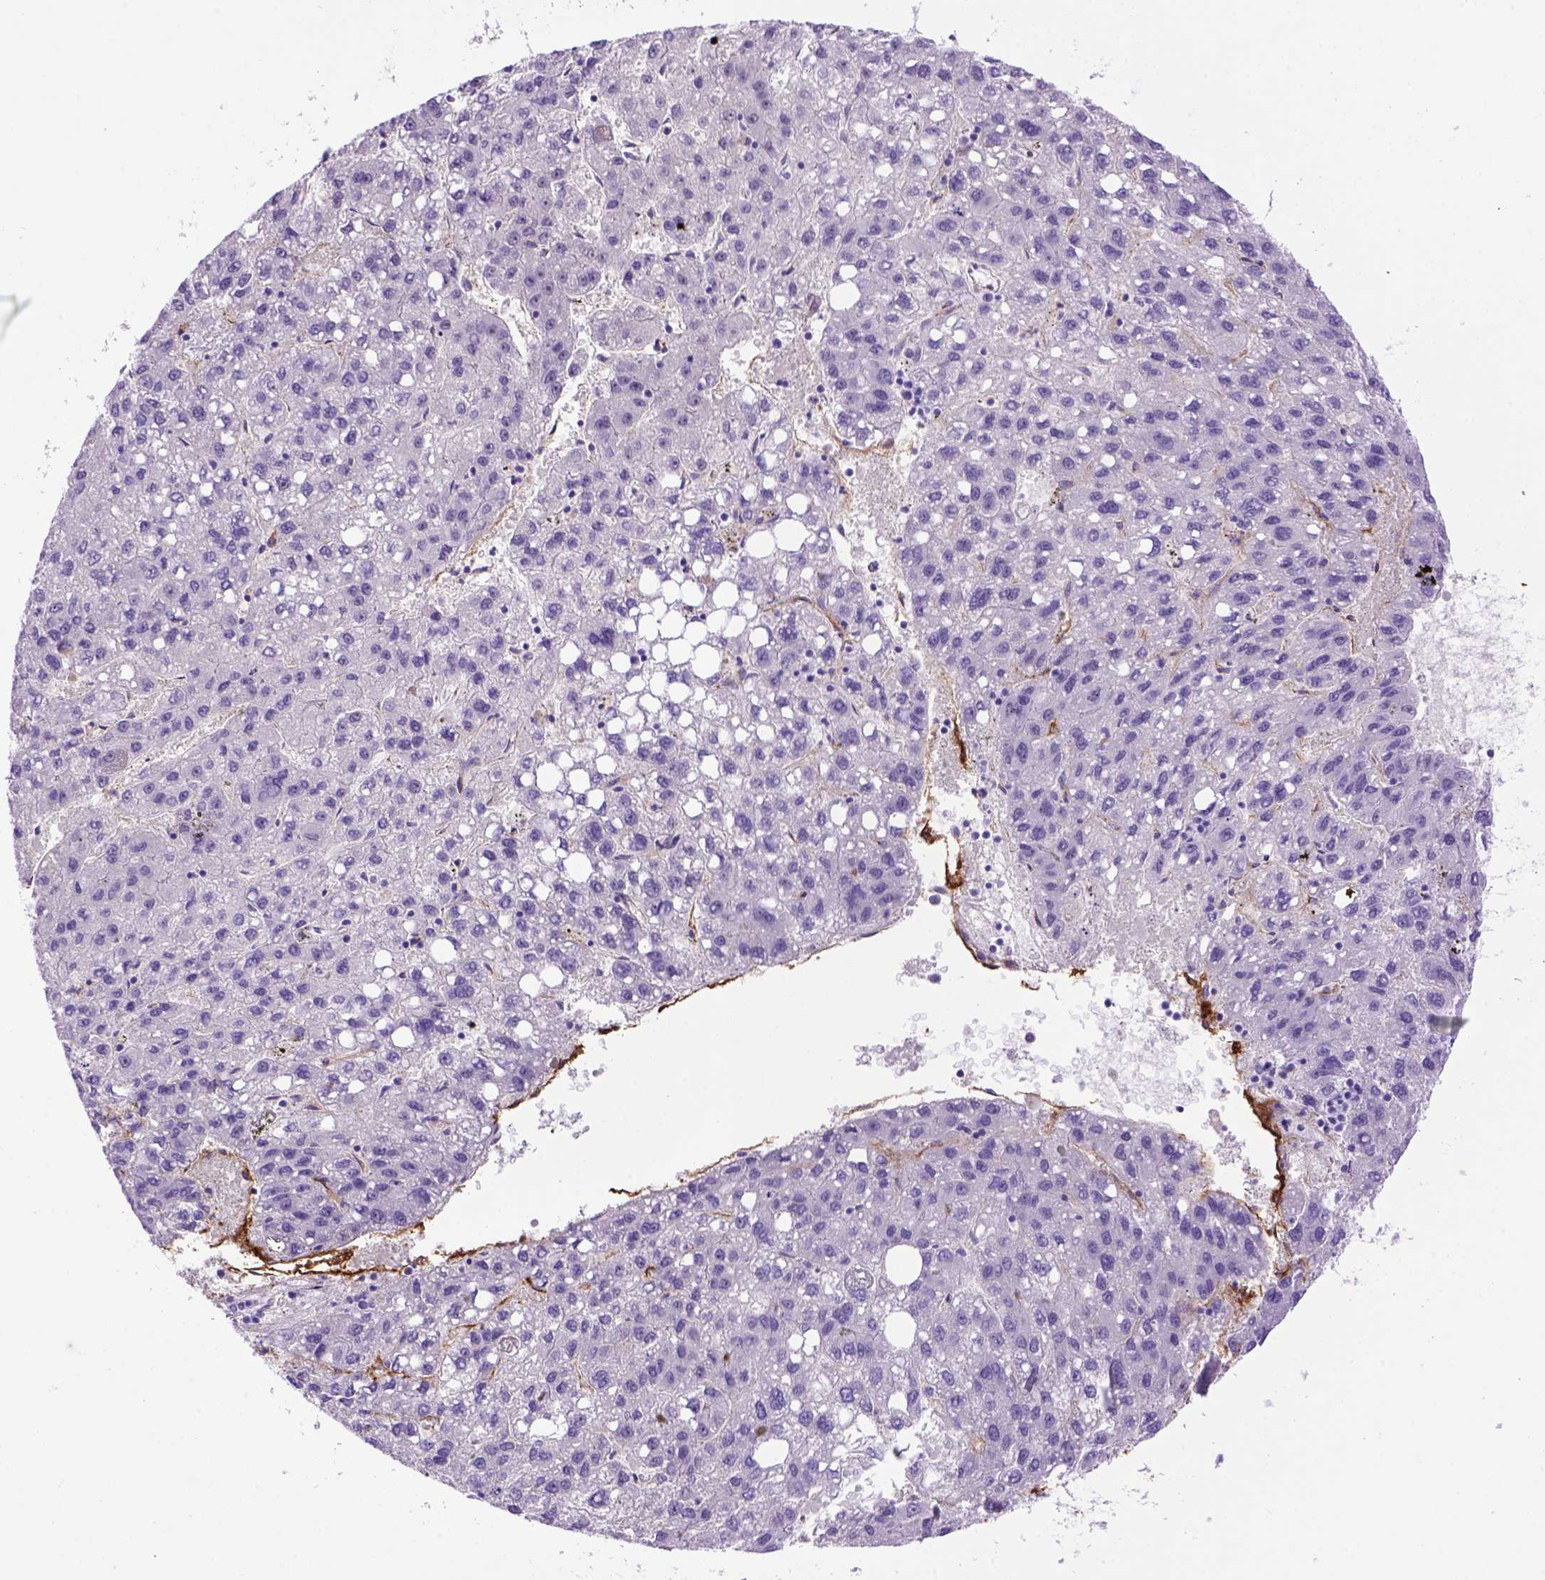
{"staining": {"intensity": "negative", "quantity": "none", "location": "none"}, "tissue": "liver cancer", "cell_type": "Tumor cells", "image_type": "cancer", "snomed": [{"axis": "morphology", "description": "Carcinoma, Hepatocellular, NOS"}, {"axis": "topography", "description": "Liver"}], "caption": "Tumor cells show no significant protein expression in liver hepatocellular carcinoma.", "gene": "ENG", "patient": {"sex": "female", "age": 82}}